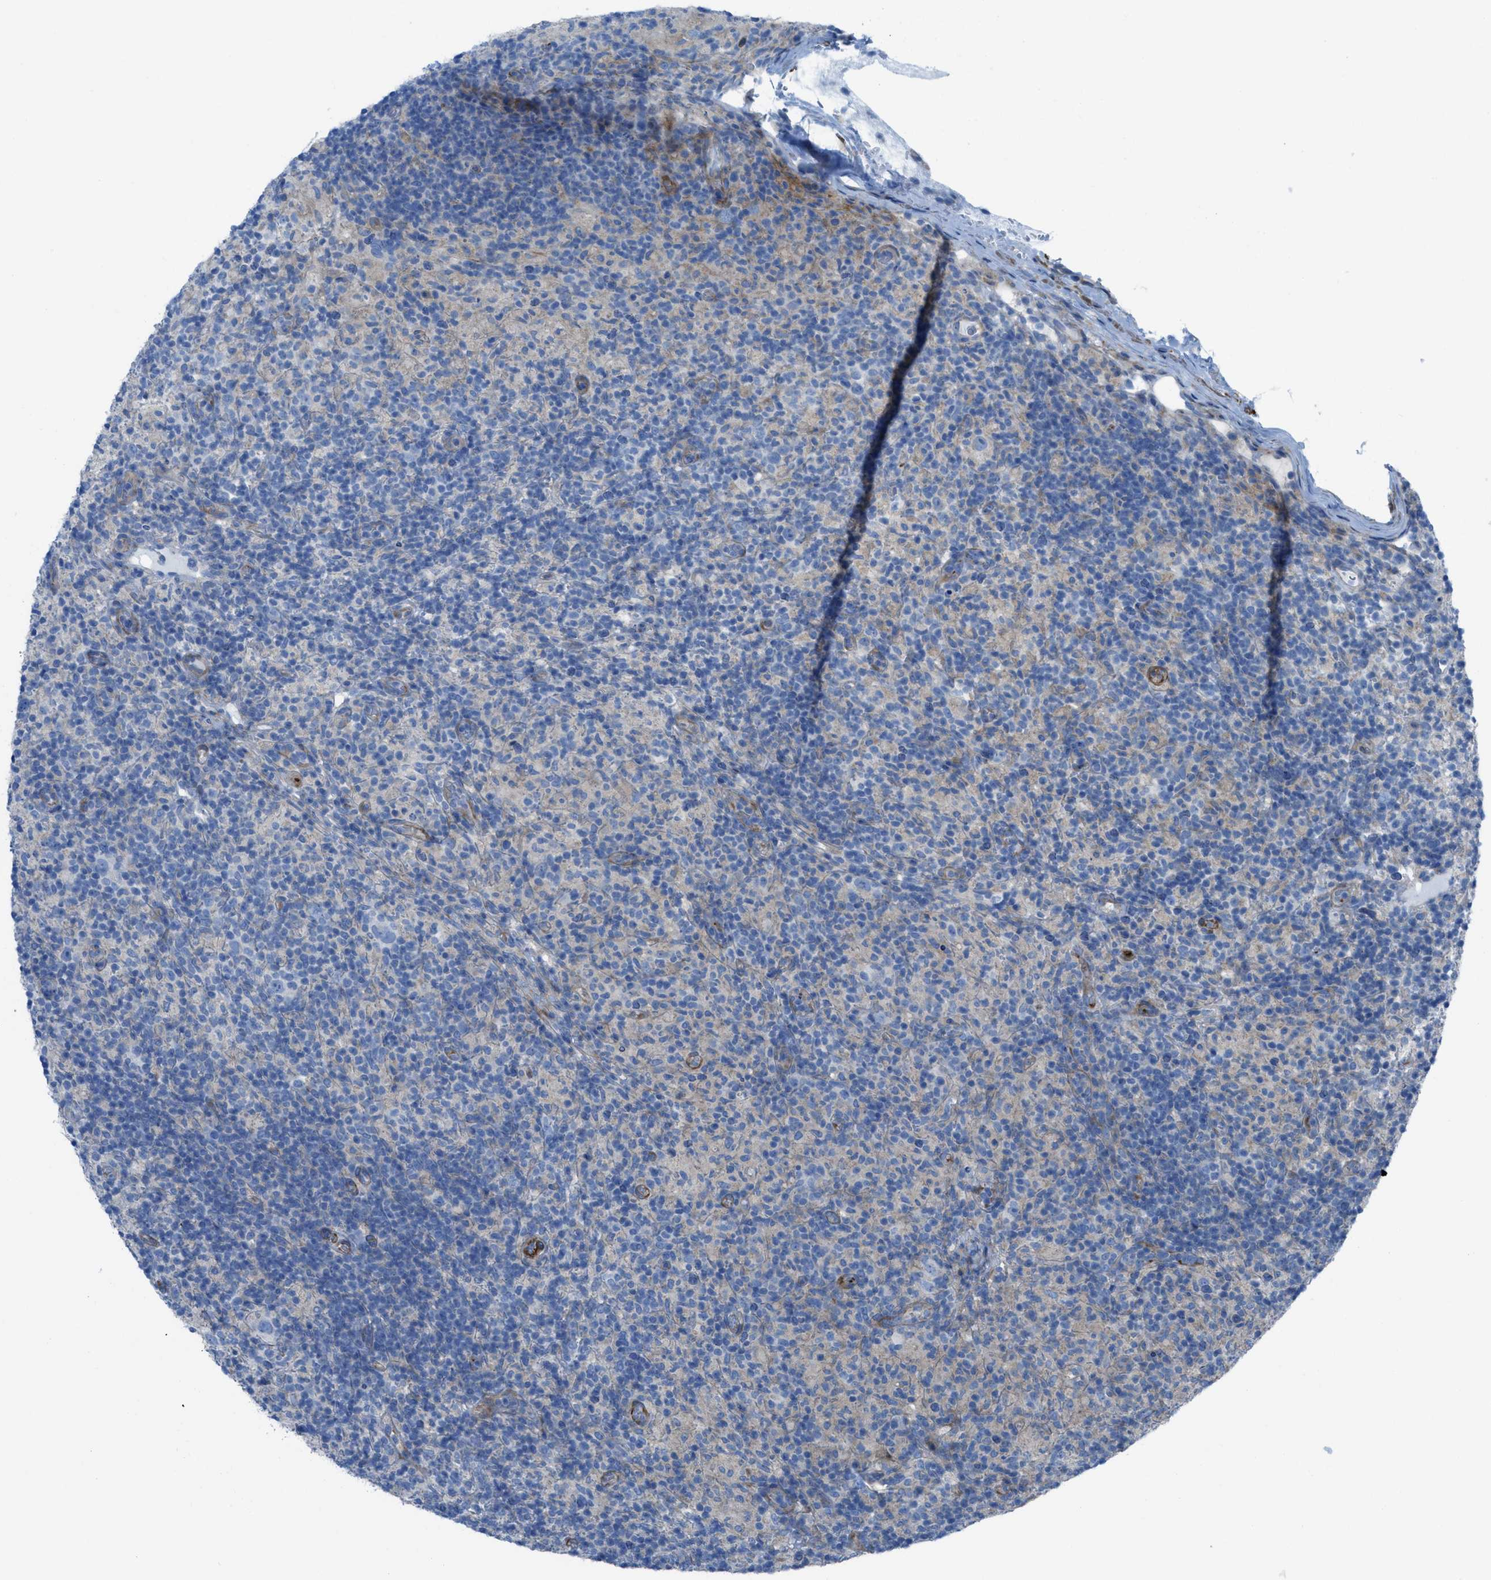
{"staining": {"intensity": "negative", "quantity": "none", "location": "none"}, "tissue": "lymphoma", "cell_type": "Tumor cells", "image_type": "cancer", "snomed": [{"axis": "morphology", "description": "Hodgkin's disease, NOS"}, {"axis": "topography", "description": "Lymph node"}], "caption": "IHC photomicrograph of Hodgkin's disease stained for a protein (brown), which exhibits no staining in tumor cells.", "gene": "KCNH7", "patient": {"sex": "male", "age": 70}}